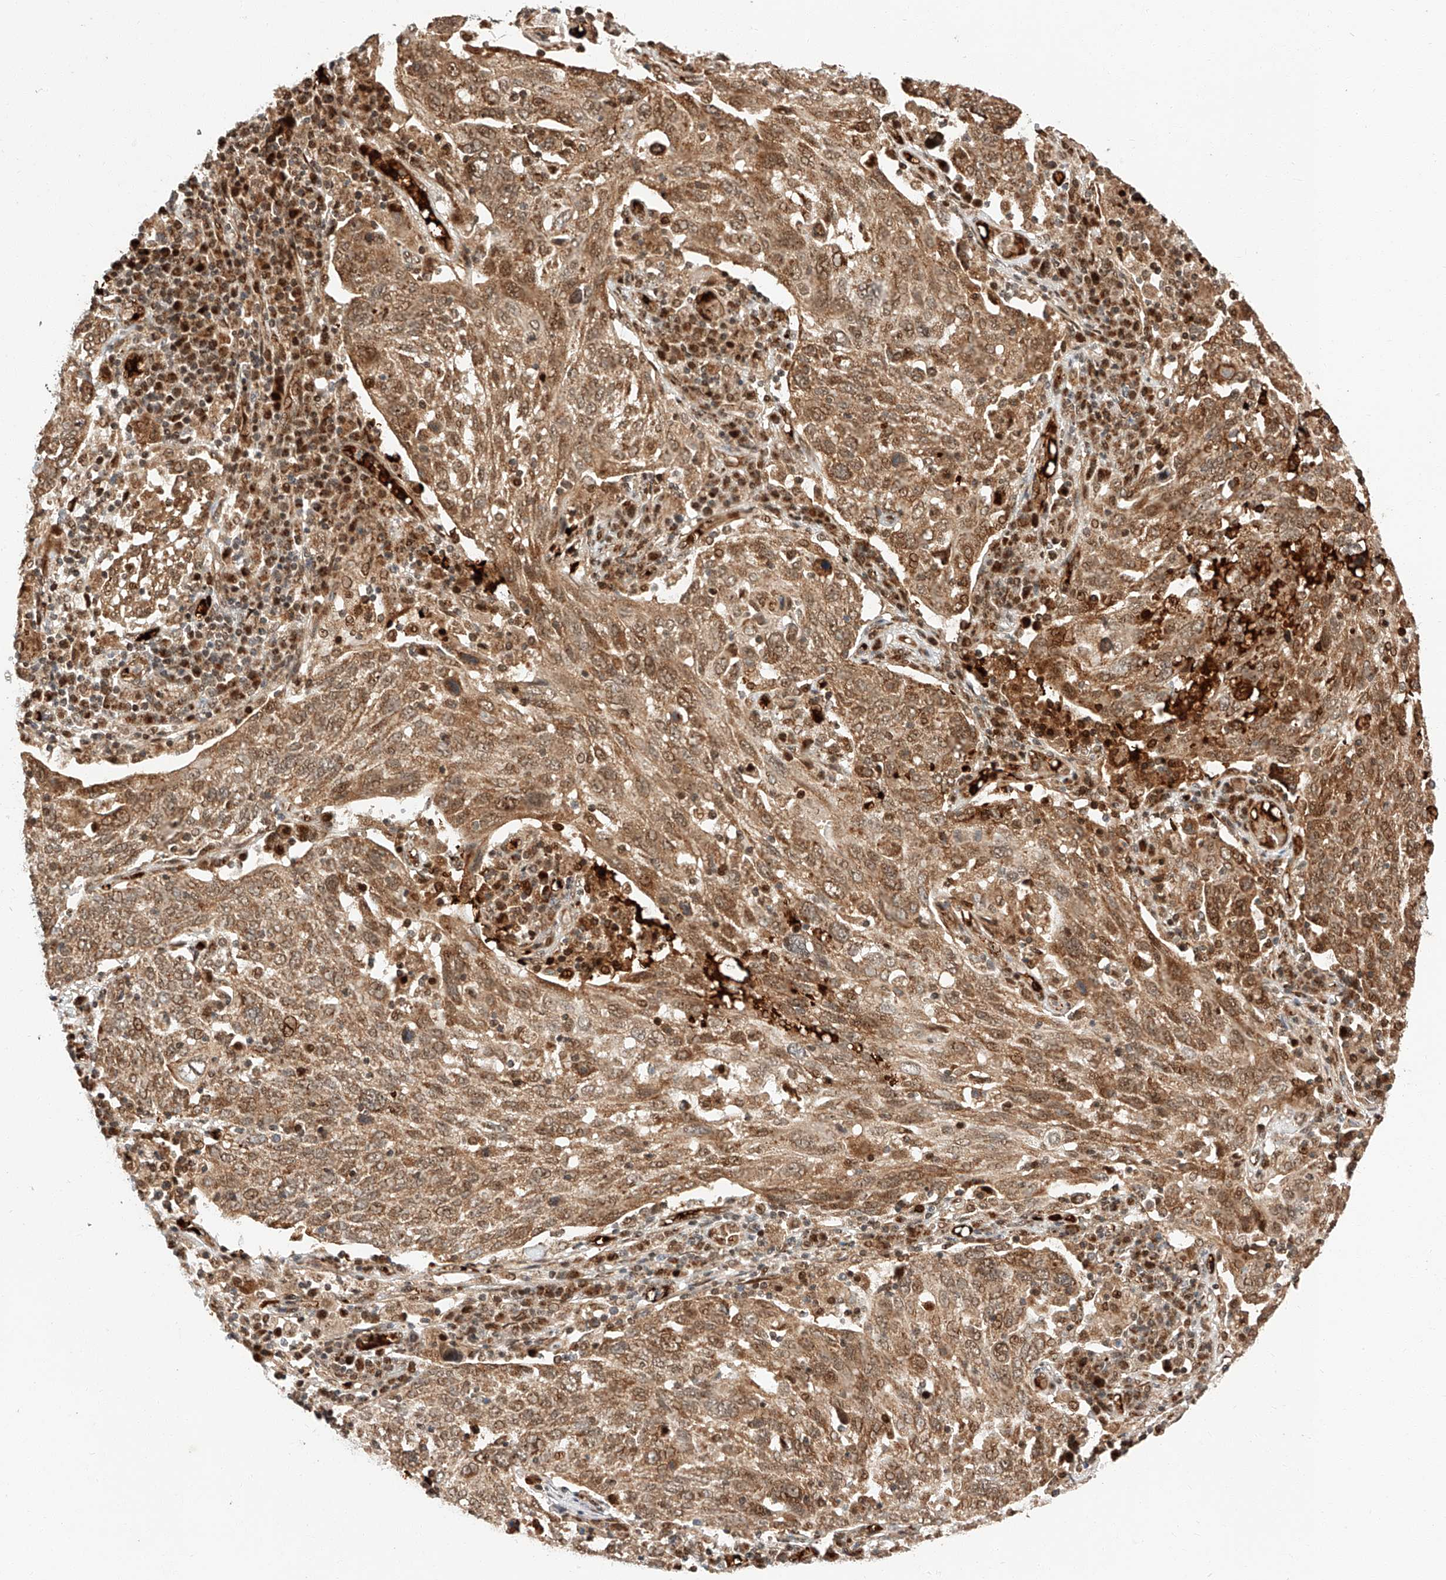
{"staining": {"intensity": "moderate", "quantity": ">75%", "location": "cytoplasmic/membranous,nuclear"}, "tissue": "lung cancer", "cell_type": "Tumor cells", "image_type": "cancer", "snomed": [{"axis": "morphology", "description": "Squamous cell carcinoma, NOS"}, {"axis": "topography", "description": "Lung"}], "caption": "IHC histopathology image of human lung squamous cell carcinoma stained for a protein (brown), which displays medium levels of moderate cytoplasmic/membranous and nuclear positivity in about >75% of tumor cells.", "gene": "THTPA", "patient": {"sex": "male", "age": 65}}